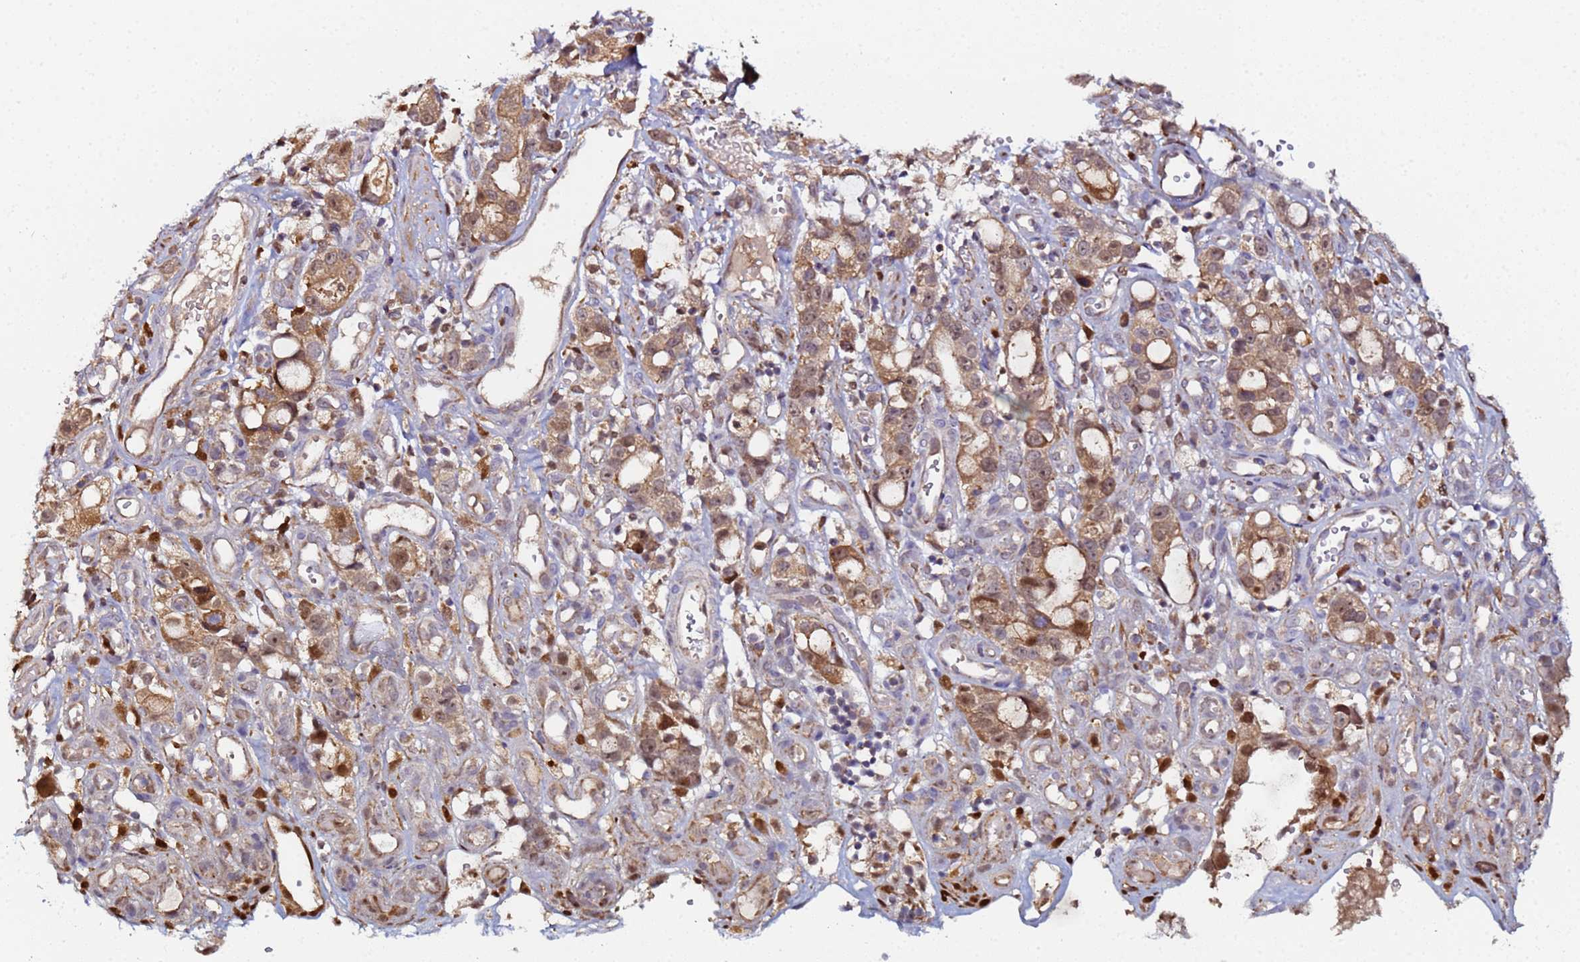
{"staining": {"intensity": "moderate", "quantity": ">75%", "location": "cytoplasmic/membranous,nuclear"}, "tissue": "stomach cancer", "cell_type": "Tumor cells", "image_type": "cancer", "snomed": [{"axis": "morphology", "description": "Adenocarcinoma, NOS"}, {"axis": "topography", "description": "Stomach"}], "caption": "Immunohistochemical staining of adenocarcinoma (stomach) demonstrates medium levels of moderate cytoplasmic/membranous and nuclear protein positivity in approximately >75% of tumor cells.", "gene": "CCDC127", "patient": {"sex": "male", "age": 55}}